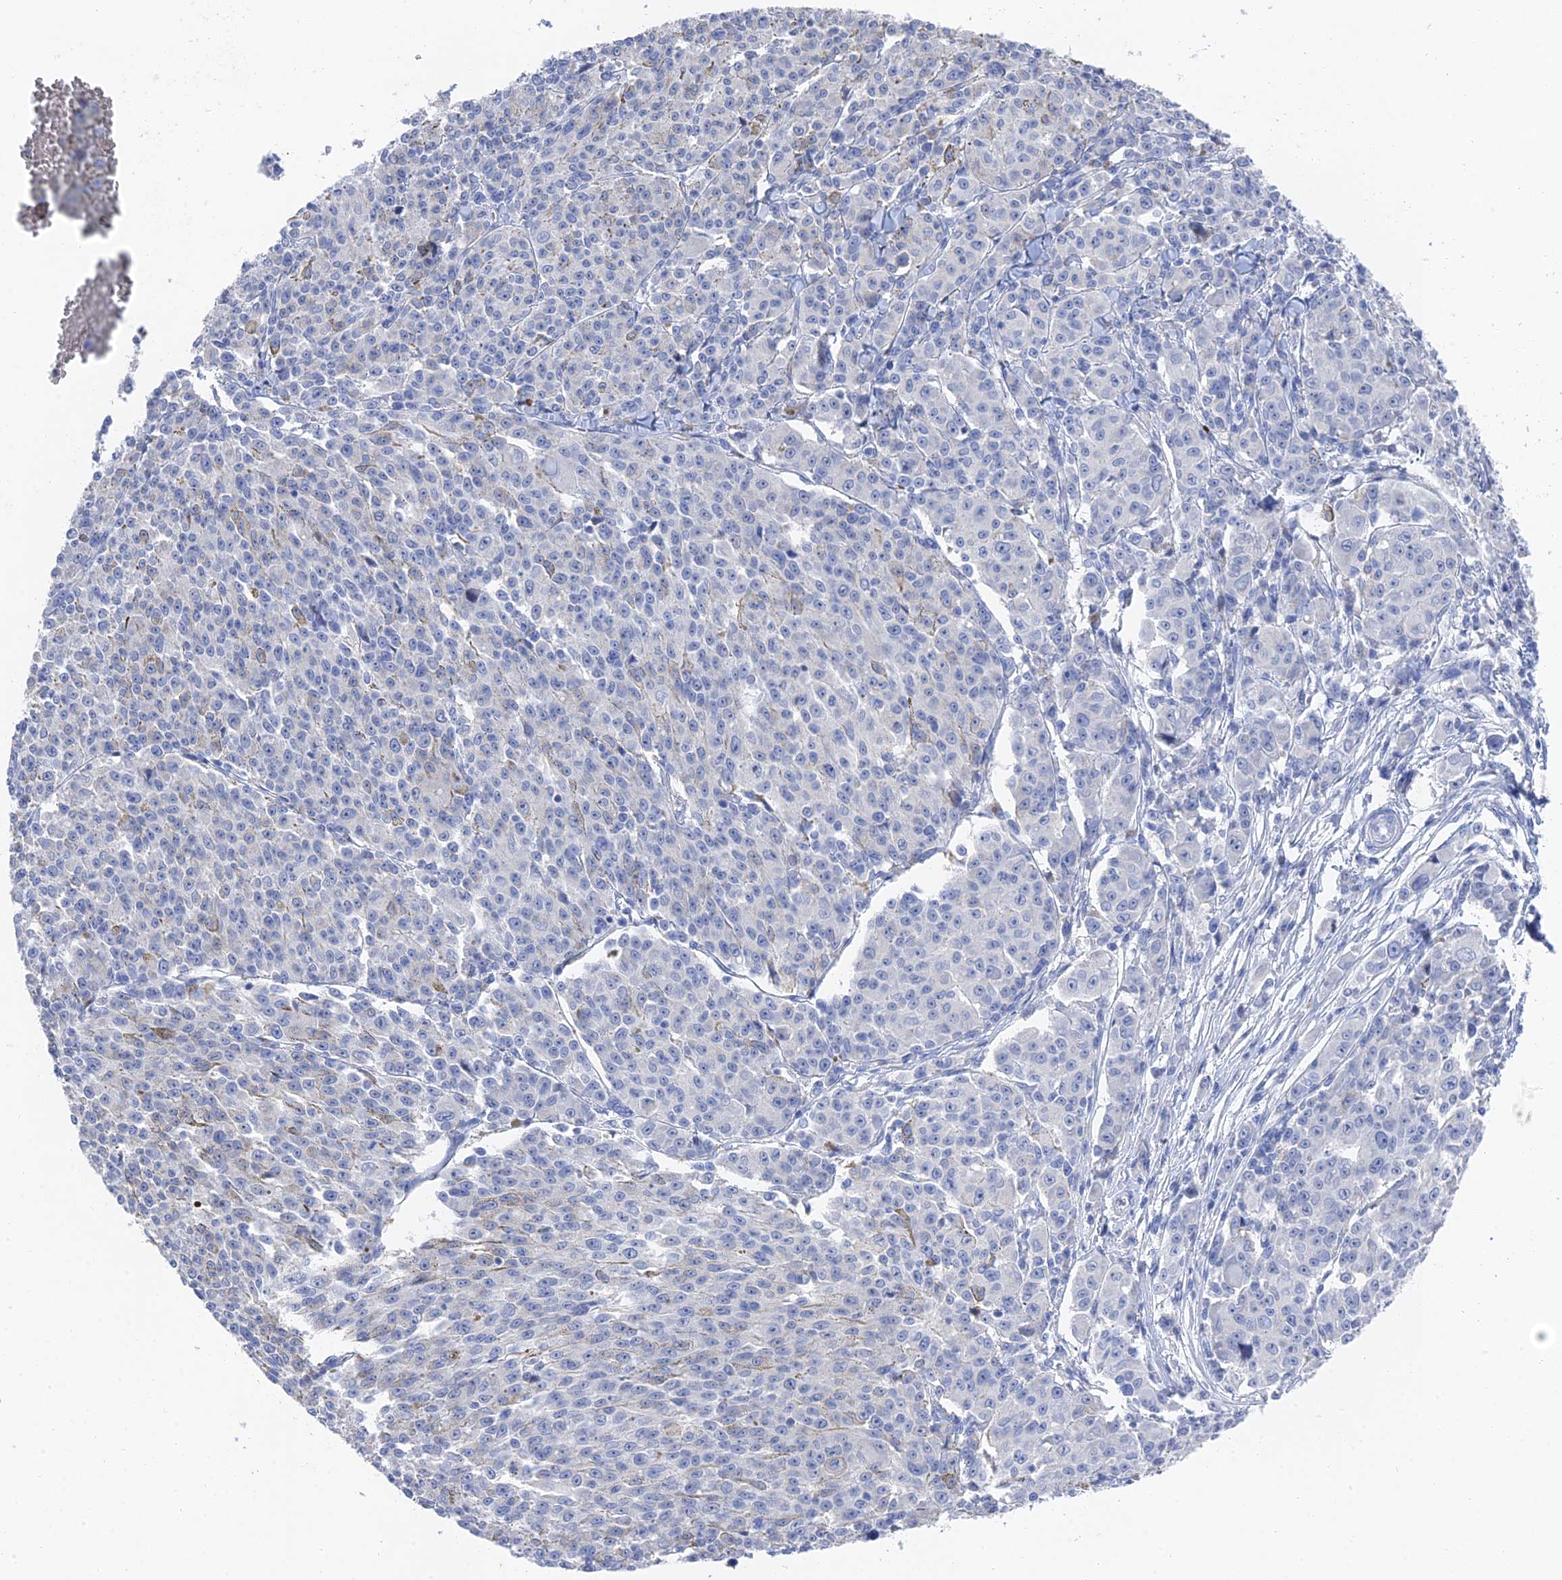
{"staining": {"intensity": "negative", "quantity": "none", "location": "none"}, "tissue": "melanoma", "cell_type": "Tumor cells", "image_type": "cancer", "snomed": [{"axis": "morphology", "description": "Malignant melanoma, NOS"}, {"axis": "topography", "description": "Skin"}], "caption": "Immunohistochemistry photomicrograph of human melanoma stained for a protein (brown), which demonstrates no expression in tumor cells.", "gene": "GFAP", "patient": {"sex": "female", "age": 52}}